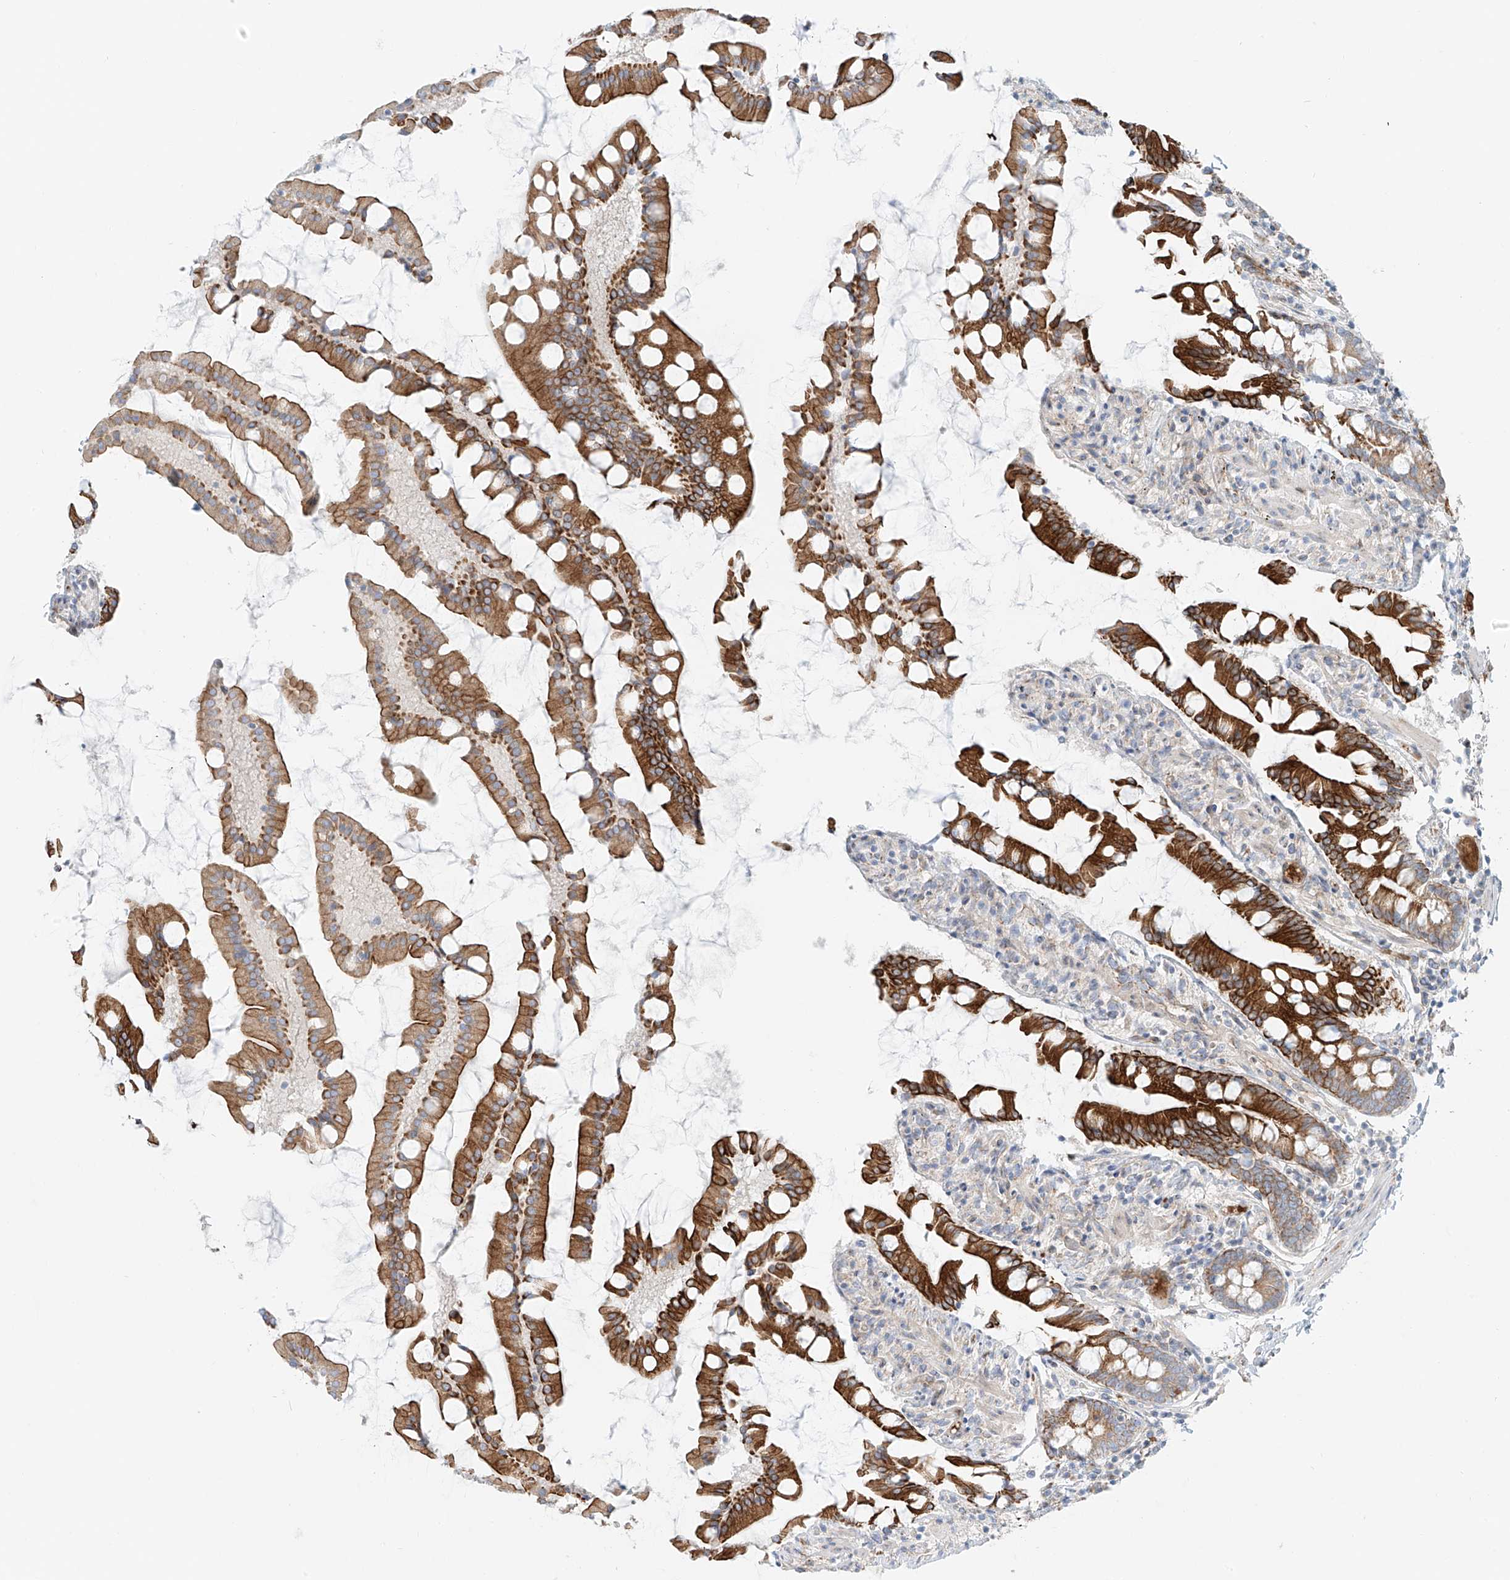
{"staining": {"intensity": "strong", "quantity": ">75%", "location": "cytoplasmic/membranous"}, "tissue": "small intestine", "cell_type": "Glandular cells", "image_type": "normal", "snomed": [{"axis": "morphology", "description": "Normal tissue, NOS"}, {"axis": "topography", "description": "Small intestine"}], "caption": "Immunohistochemistry image of unremarkable small intestine stained for a protein (brown), which exhibits high levels of strong cytoplasmic/membranous expression in about >75% of glandular cells.", "gene": "EIPR1", "patient": {"sex": "male", "age": 41}}